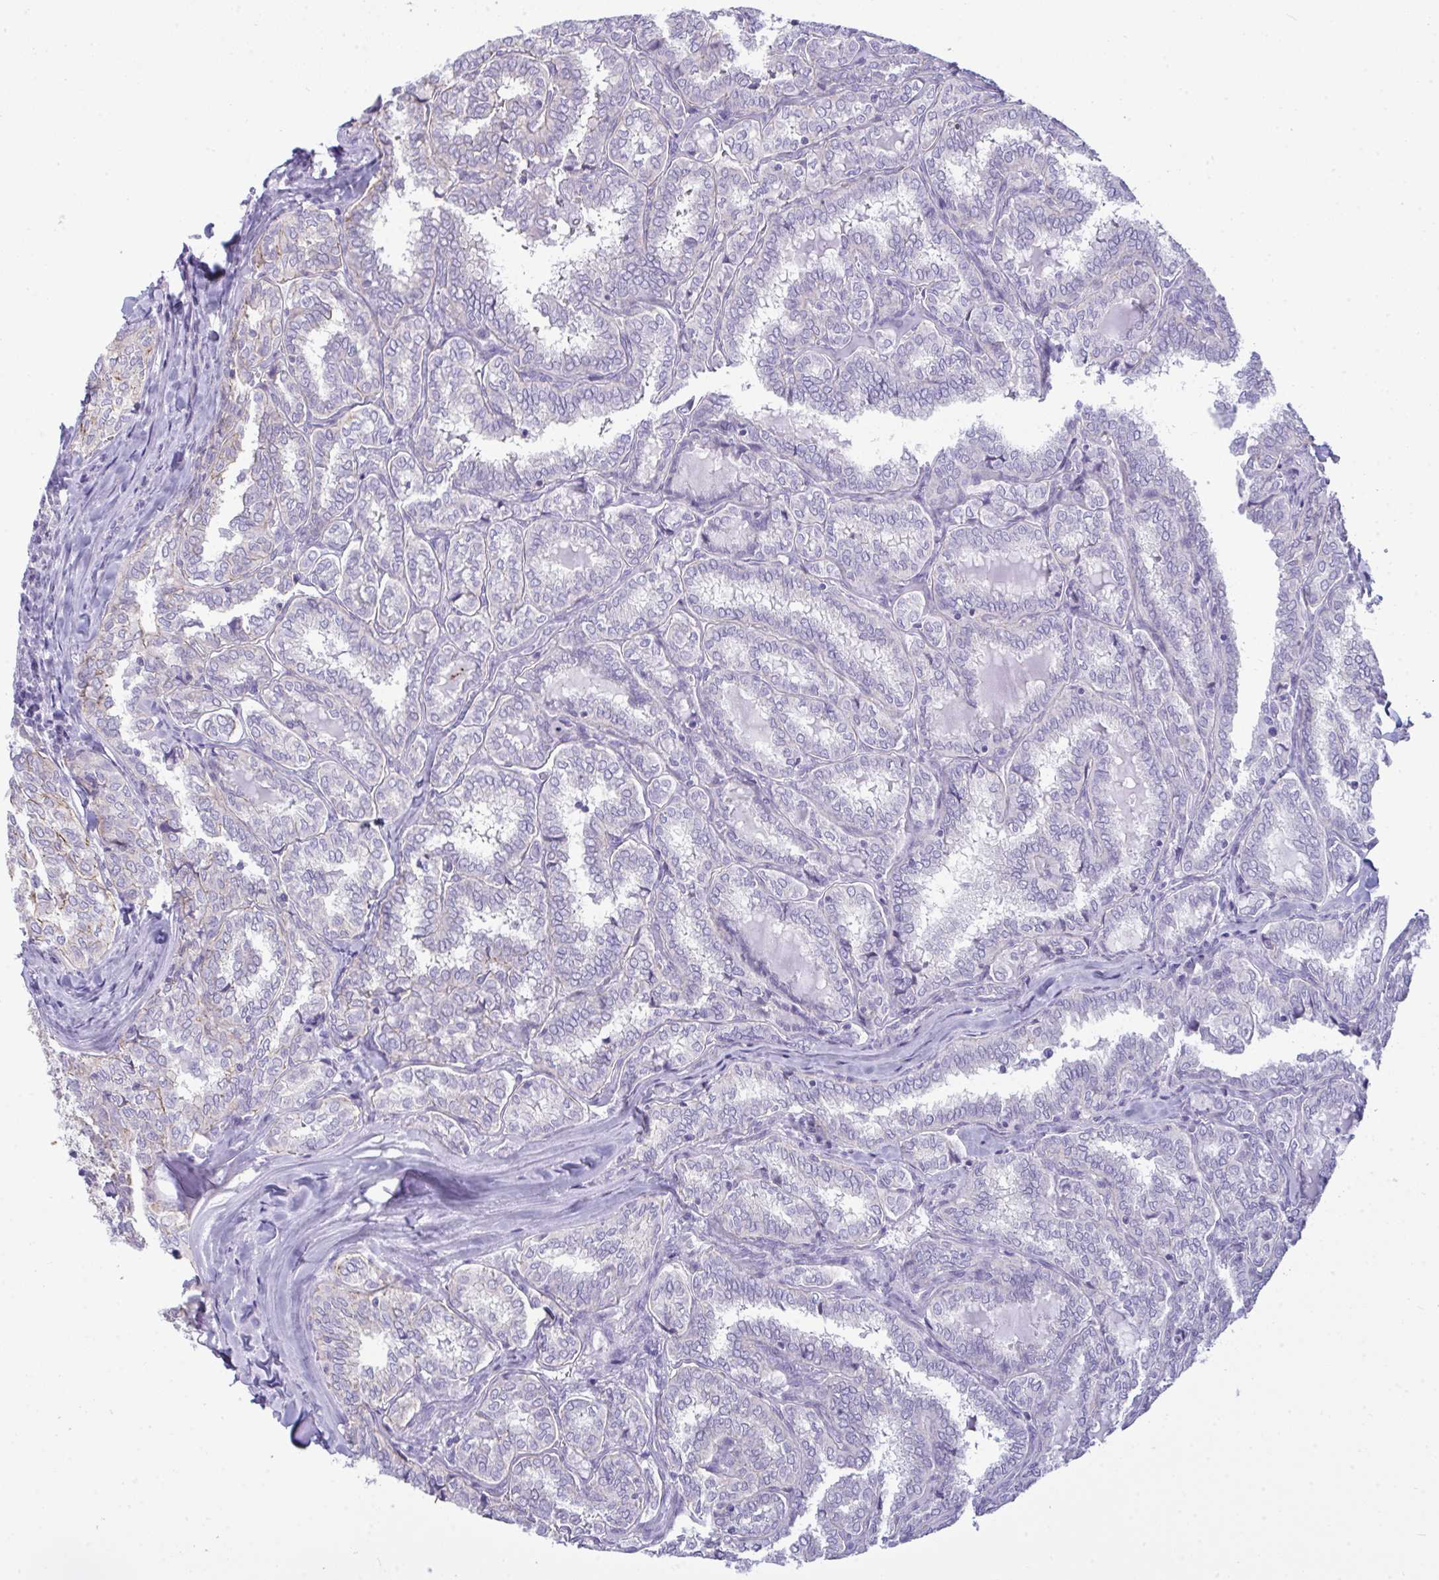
{"staining": {"intensity": "negative", "quantity": "none", "location": "none"}, "tissue": "thyroid cancer", "cell_type": "Tumor cells", "image_type": "cancer", "snomed": [{"axis": "morphology", "description": "Papillary adenocarcinoma, NOS"}, {"axis": "topography", "description": "Thyroid gland"}], "caption": "This is a histopathology image of immunohistochemistry staining of thyroid papillary adenocarcinoma, which shows no staining in tumor cells.", "gene": "MYH10", "patient": {"sex": "female", "age": 30}}